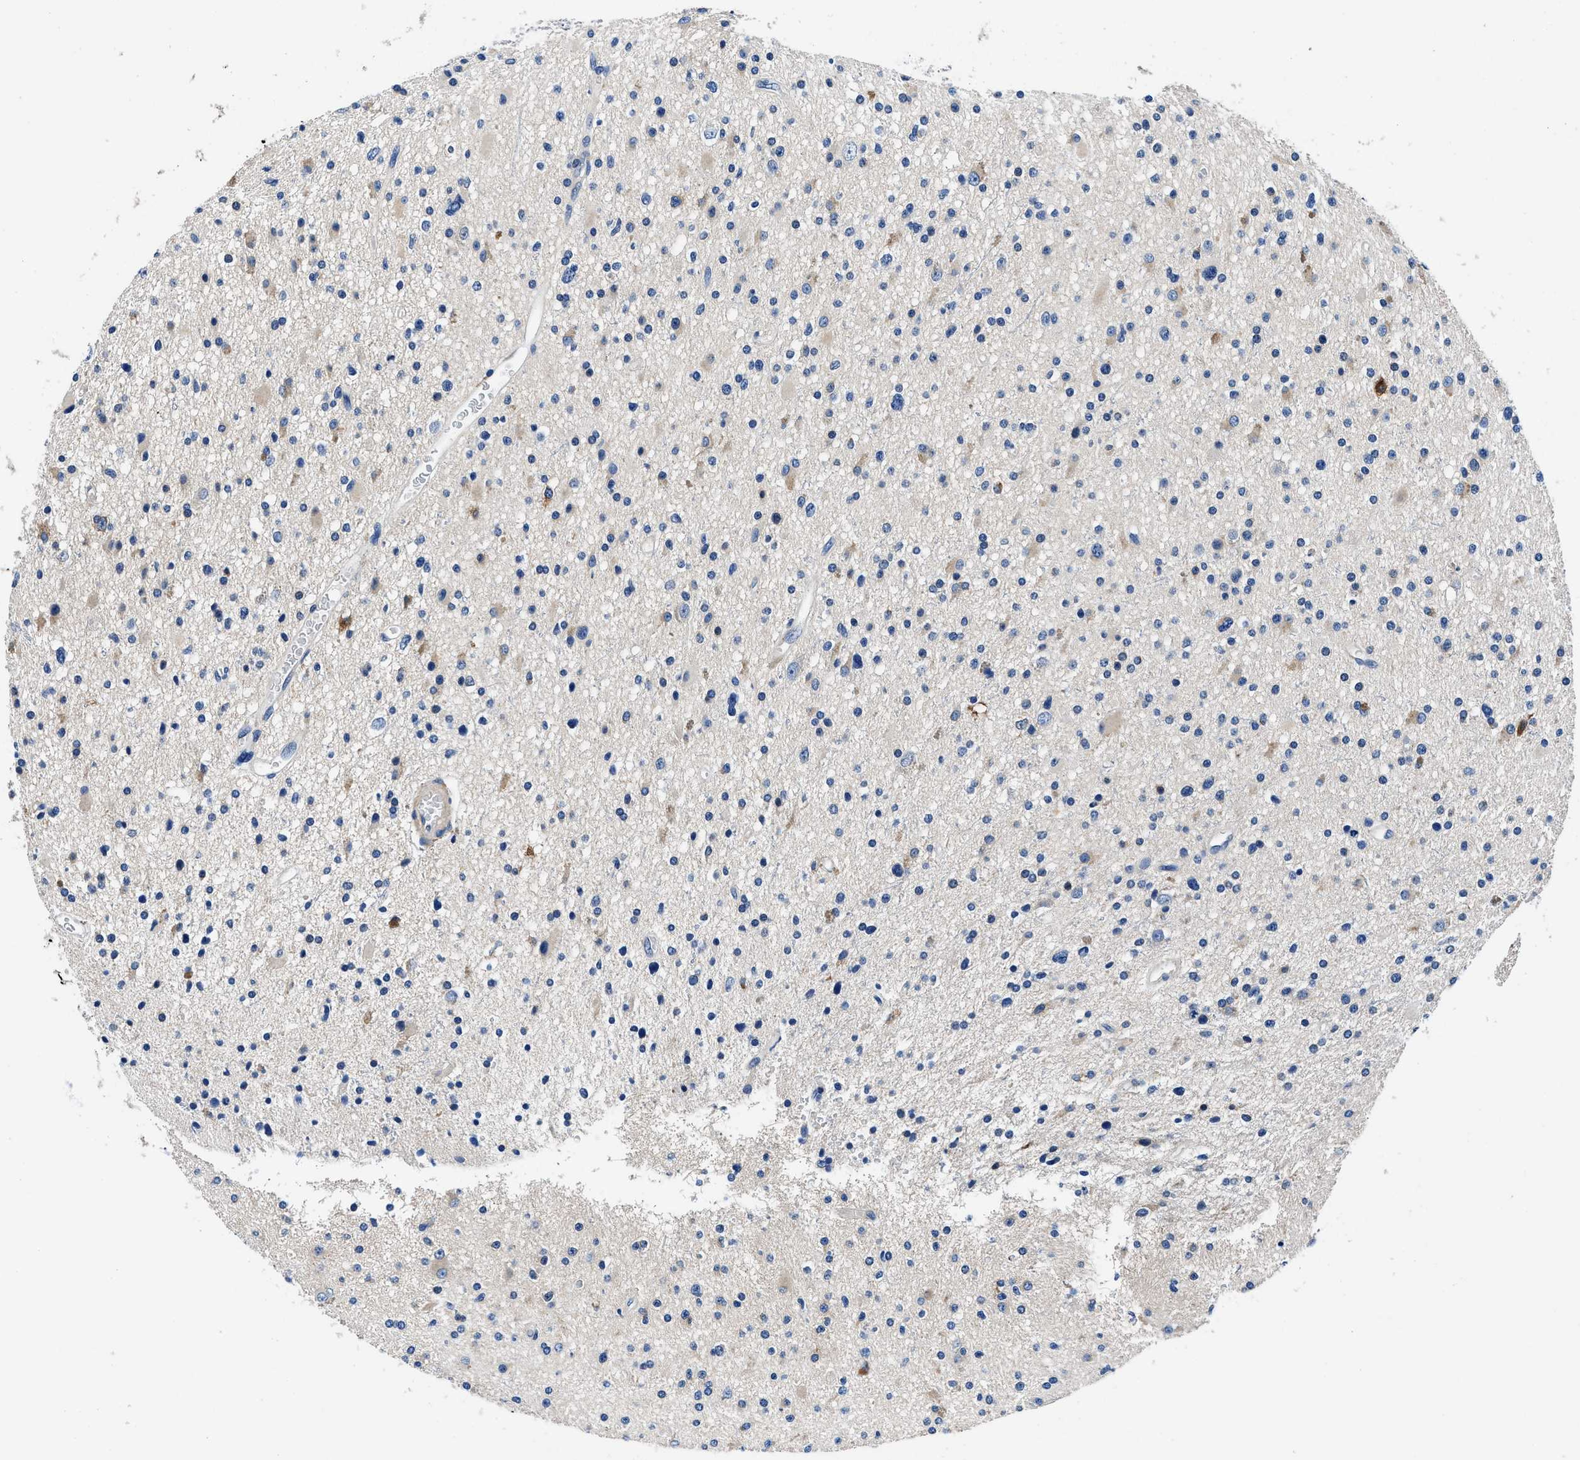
{"staining": {"intensity": "weak", "quantity": "<25%", "location": "cytoplasmic/membranous"}, "tissue": "glioma", "cell_type": "Tumor cells", "image_type": "cancer", "snomed": [{"axis": "morphology", "description": "Glioma, malignant, High grade"}, {"axis": "topography", "description": "Brain"}], "caption": "The photomicrograph reveals no staining of tumor cells in glioma.", "gene": "NEU1", "patient": {"sex": "male", "age": 33}}